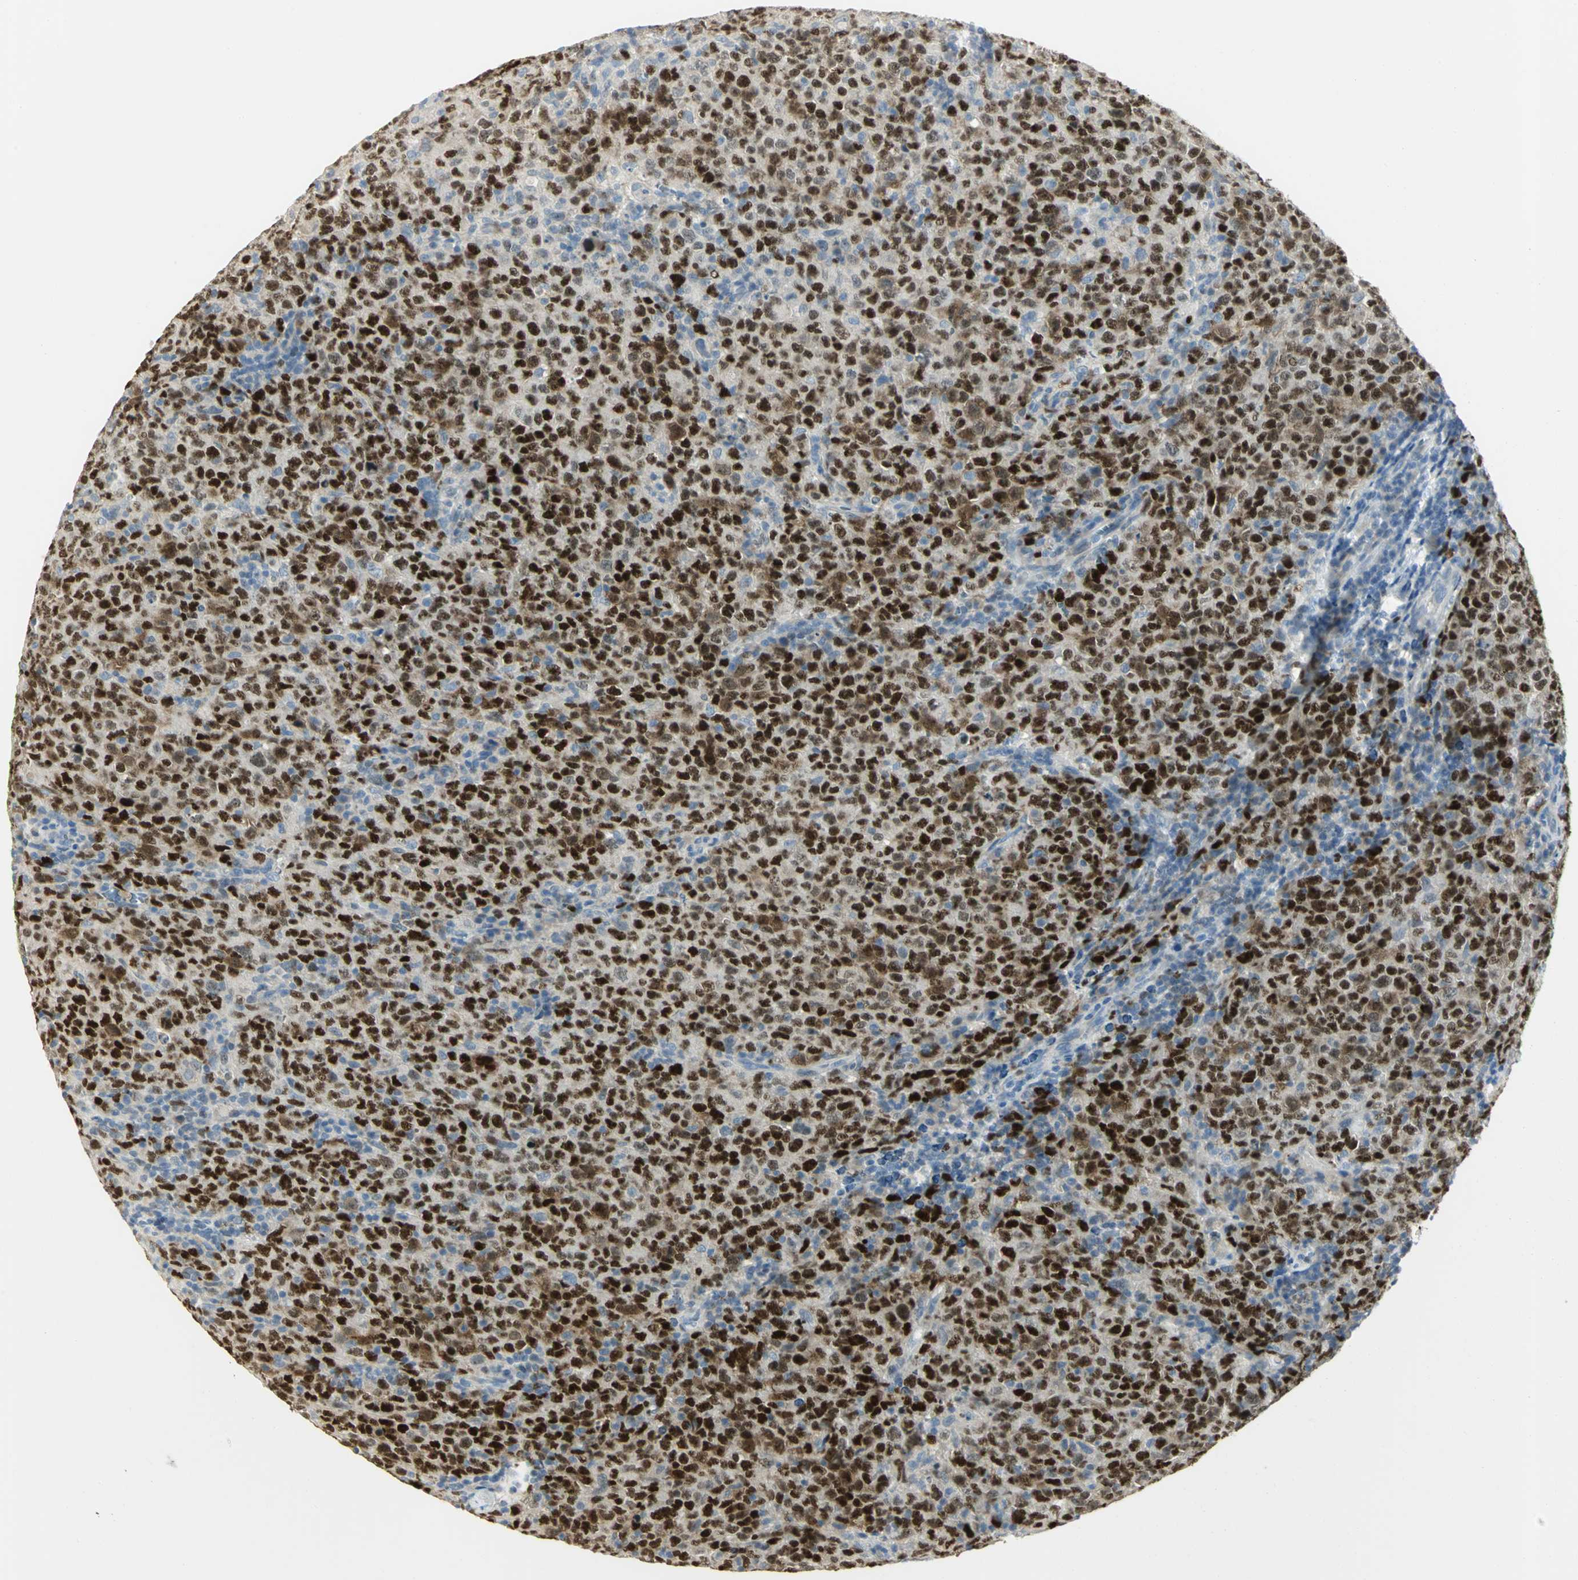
{"staining": {"intensity": "strong", "quantity": ">75%", "location": "nuclear"}, "tissue": "lymphoma", "cell_type": "Tumor cells", "image_type": "cancer", "snomed": [{"axis": "morphology", "description": "Malignant lymphoma, non-Hodgkin's type, High grade"}, {"axis": "topography", "description": "Tonsil"}], "caption": "Immunohistochemistry (DAB) staining of lymphoma exhibits strong nuclear protein expression in about >75% of tumor cells.", "gene": "BCL6", "patient": {"sex": "female", "age": 36}}